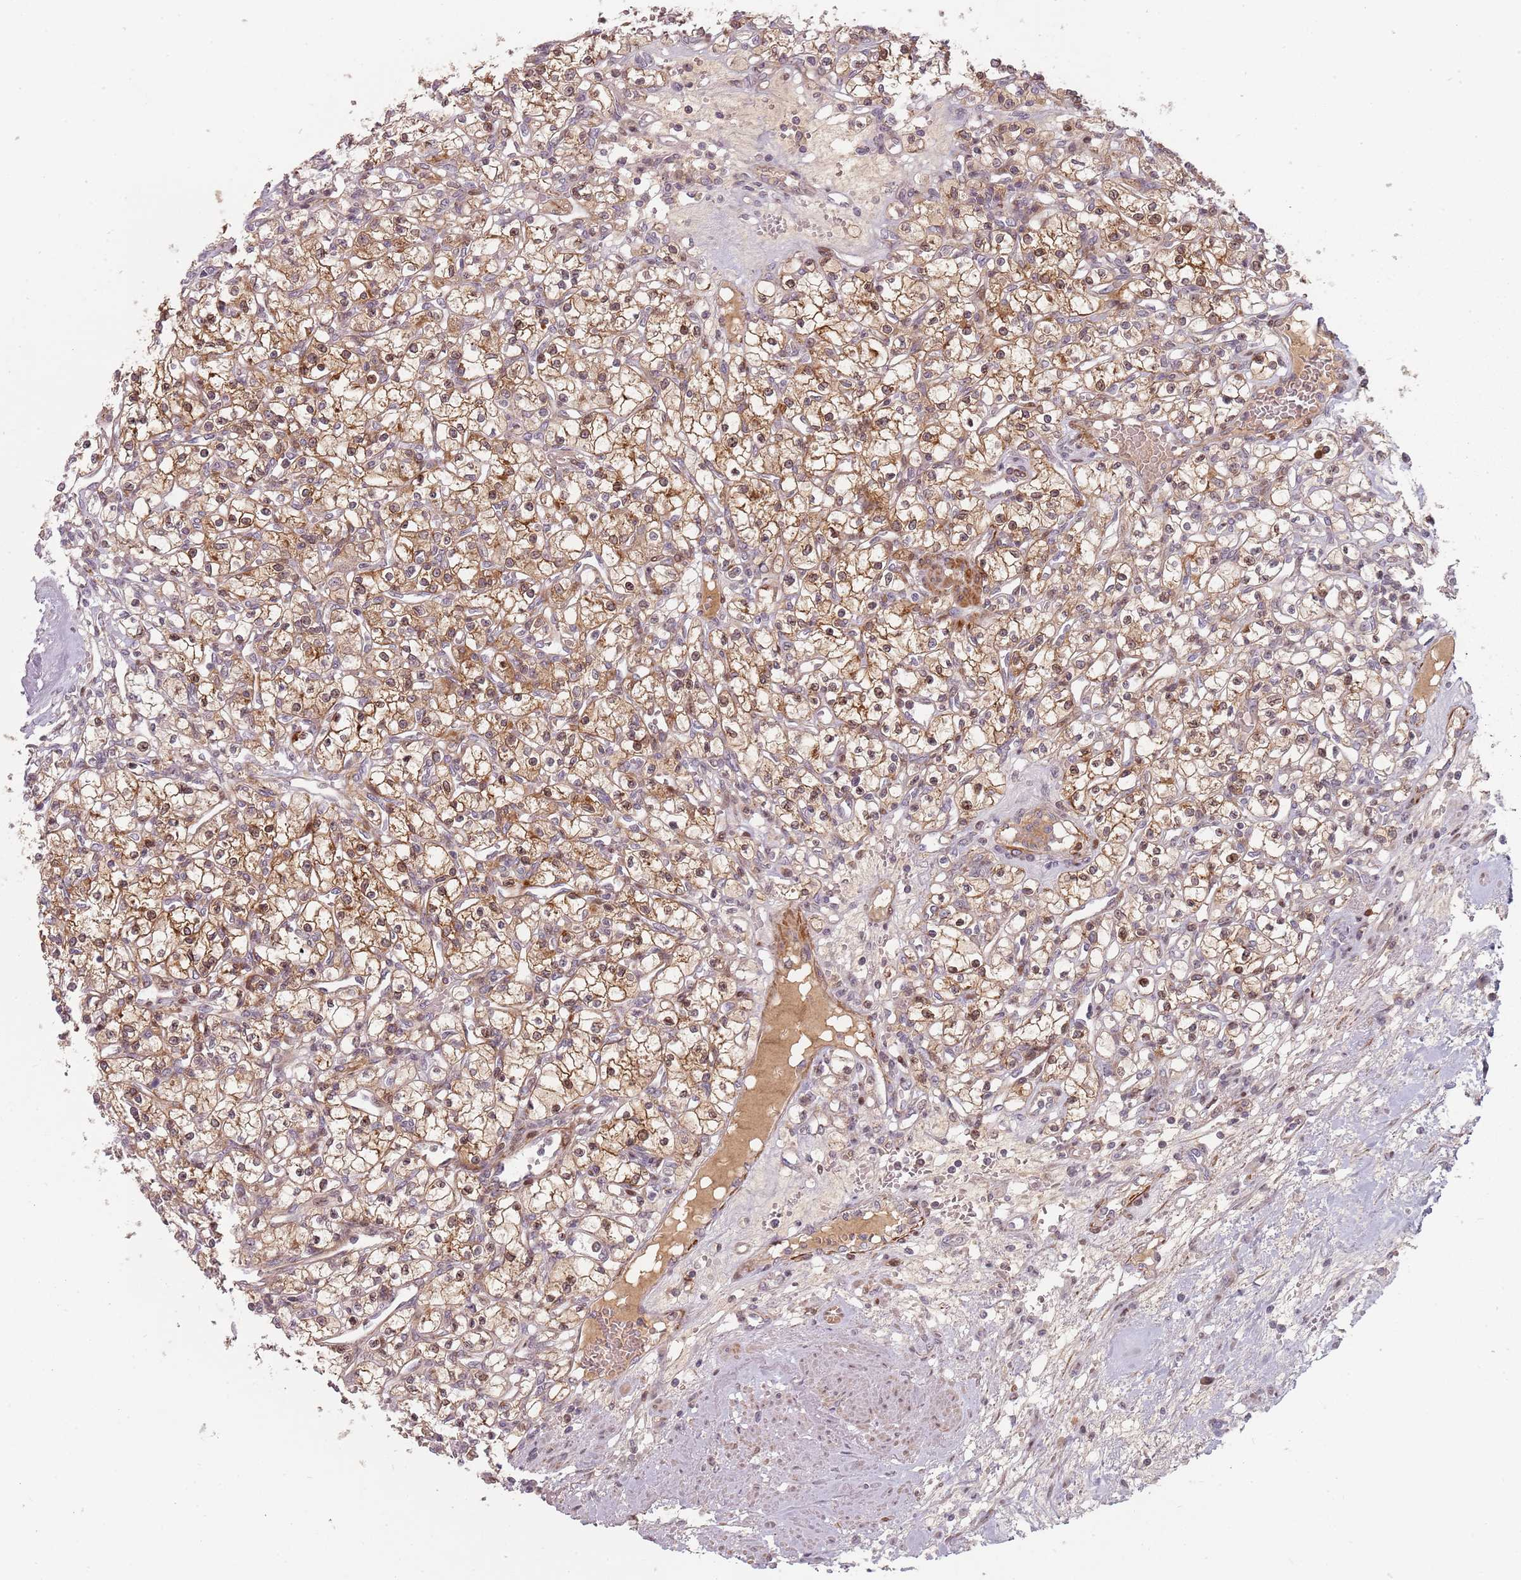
{"staining": {"intensity": "moderate", "quantity": ">75%", "location": "cytoplasmic/membranous,nuclear"}, "tissue": "renal cancer", "cell_type": "Tumor cells", "image_type": "cancer", "snomed": [{"axis": "morphology", "description": "Adenocarcinoma, NOS"}, {"axis": "topography", "description": "Kidney"}], "caption": "Human renal adenocarcinoma stained with a protein marker demonstrates moderate staining in tumor cells.", "gene": "RPS6KA2", "patient": {"sex": "female", "age": 59}}